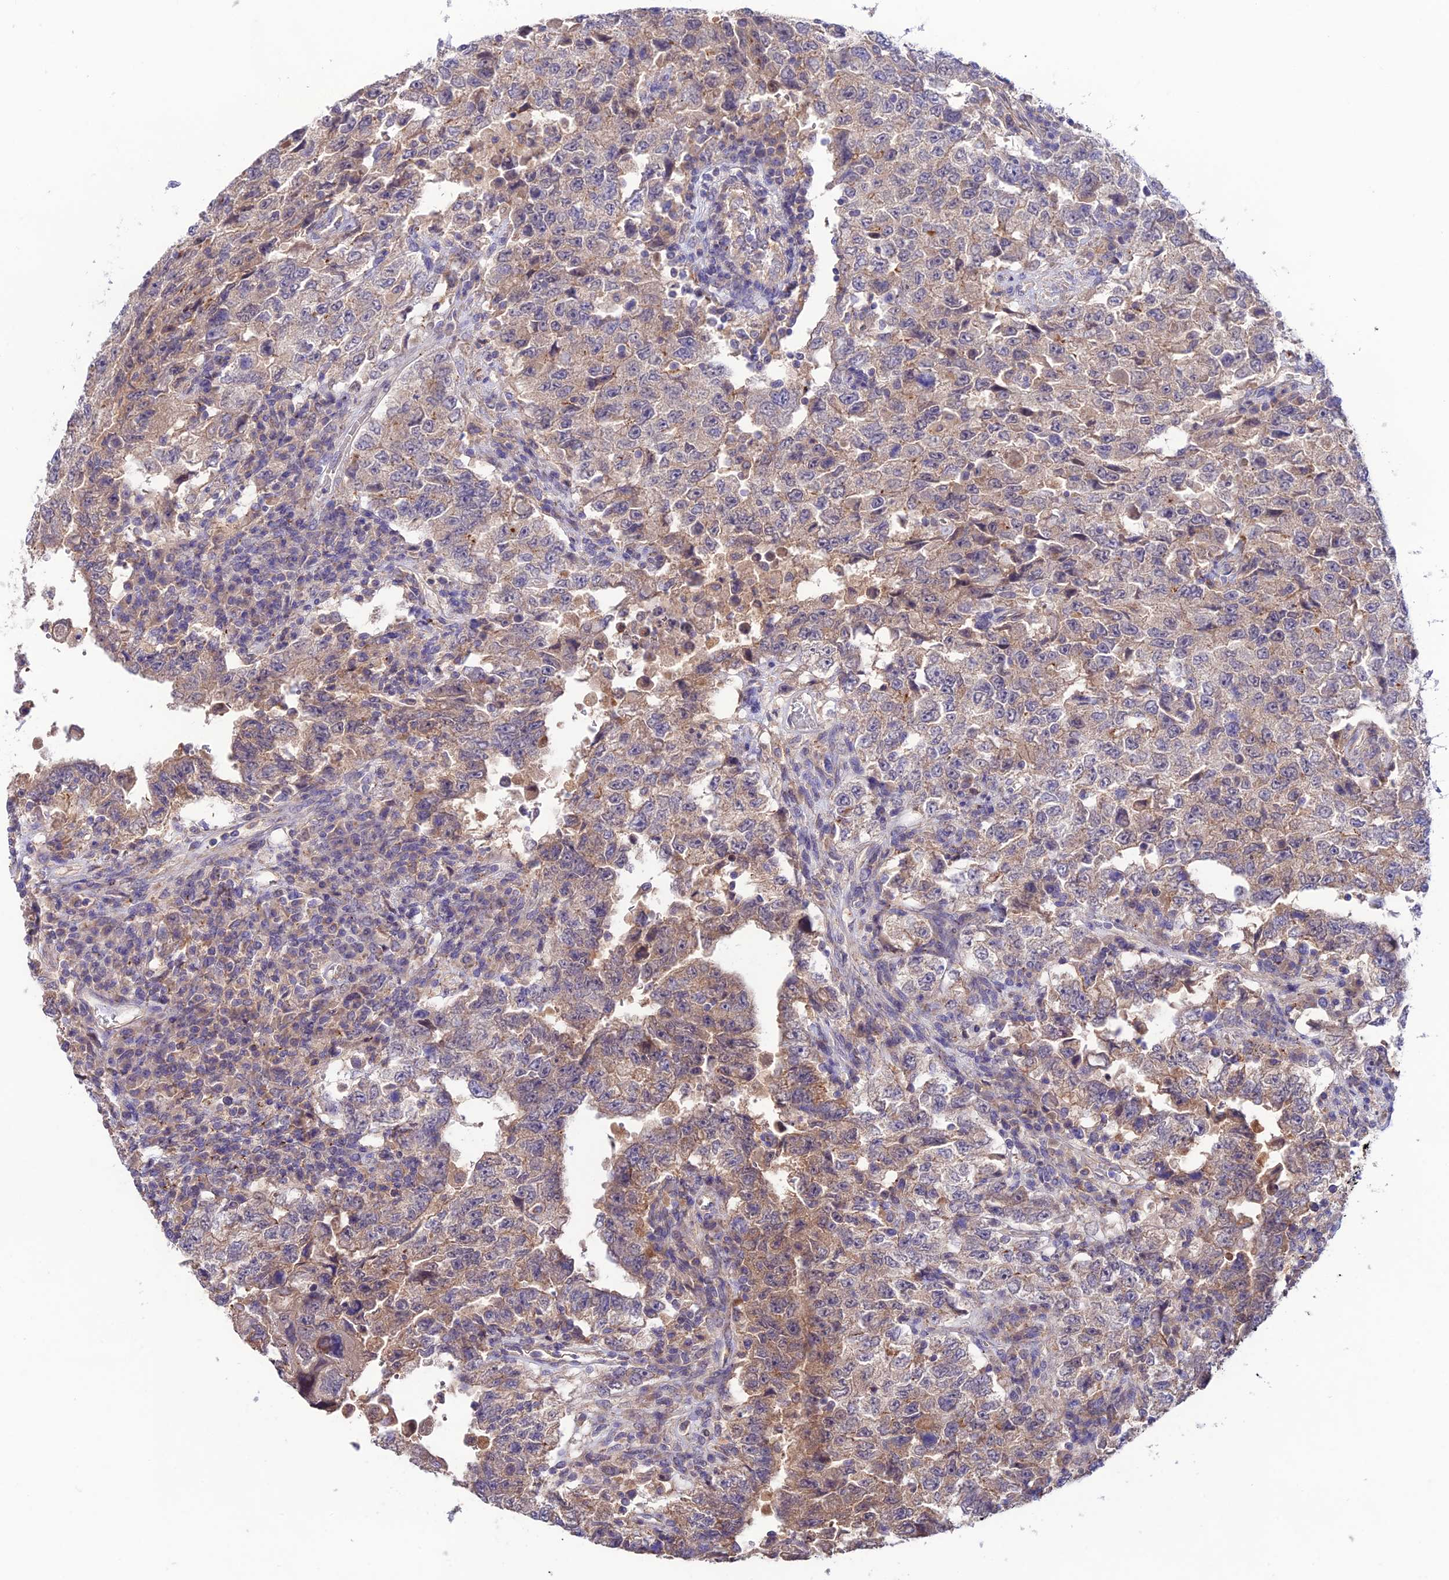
{"staining": {"intensity": "weak", "quantity": "25%-75%", "location": "cytoplasmic/membranous"}, "tissue": "testis cancer", "cell_type": "Tumor cells", "image_type": "cancer", "snomed": [{"axis": "morphology", "description": "Carcinoma, Embryonal, NOS"}, {"axis": "topography", "description": "Testis"}], "caption": "IHC micrograph of human testis cancer (embryonal carcinoma) stained for a protein (brown), which shows low levels of weak cytoplasmic/membranous expression in approximately 25%-75% of tumor cells.", "gene": "BRME1", "patient": {"sex": "male", "age": 26}}